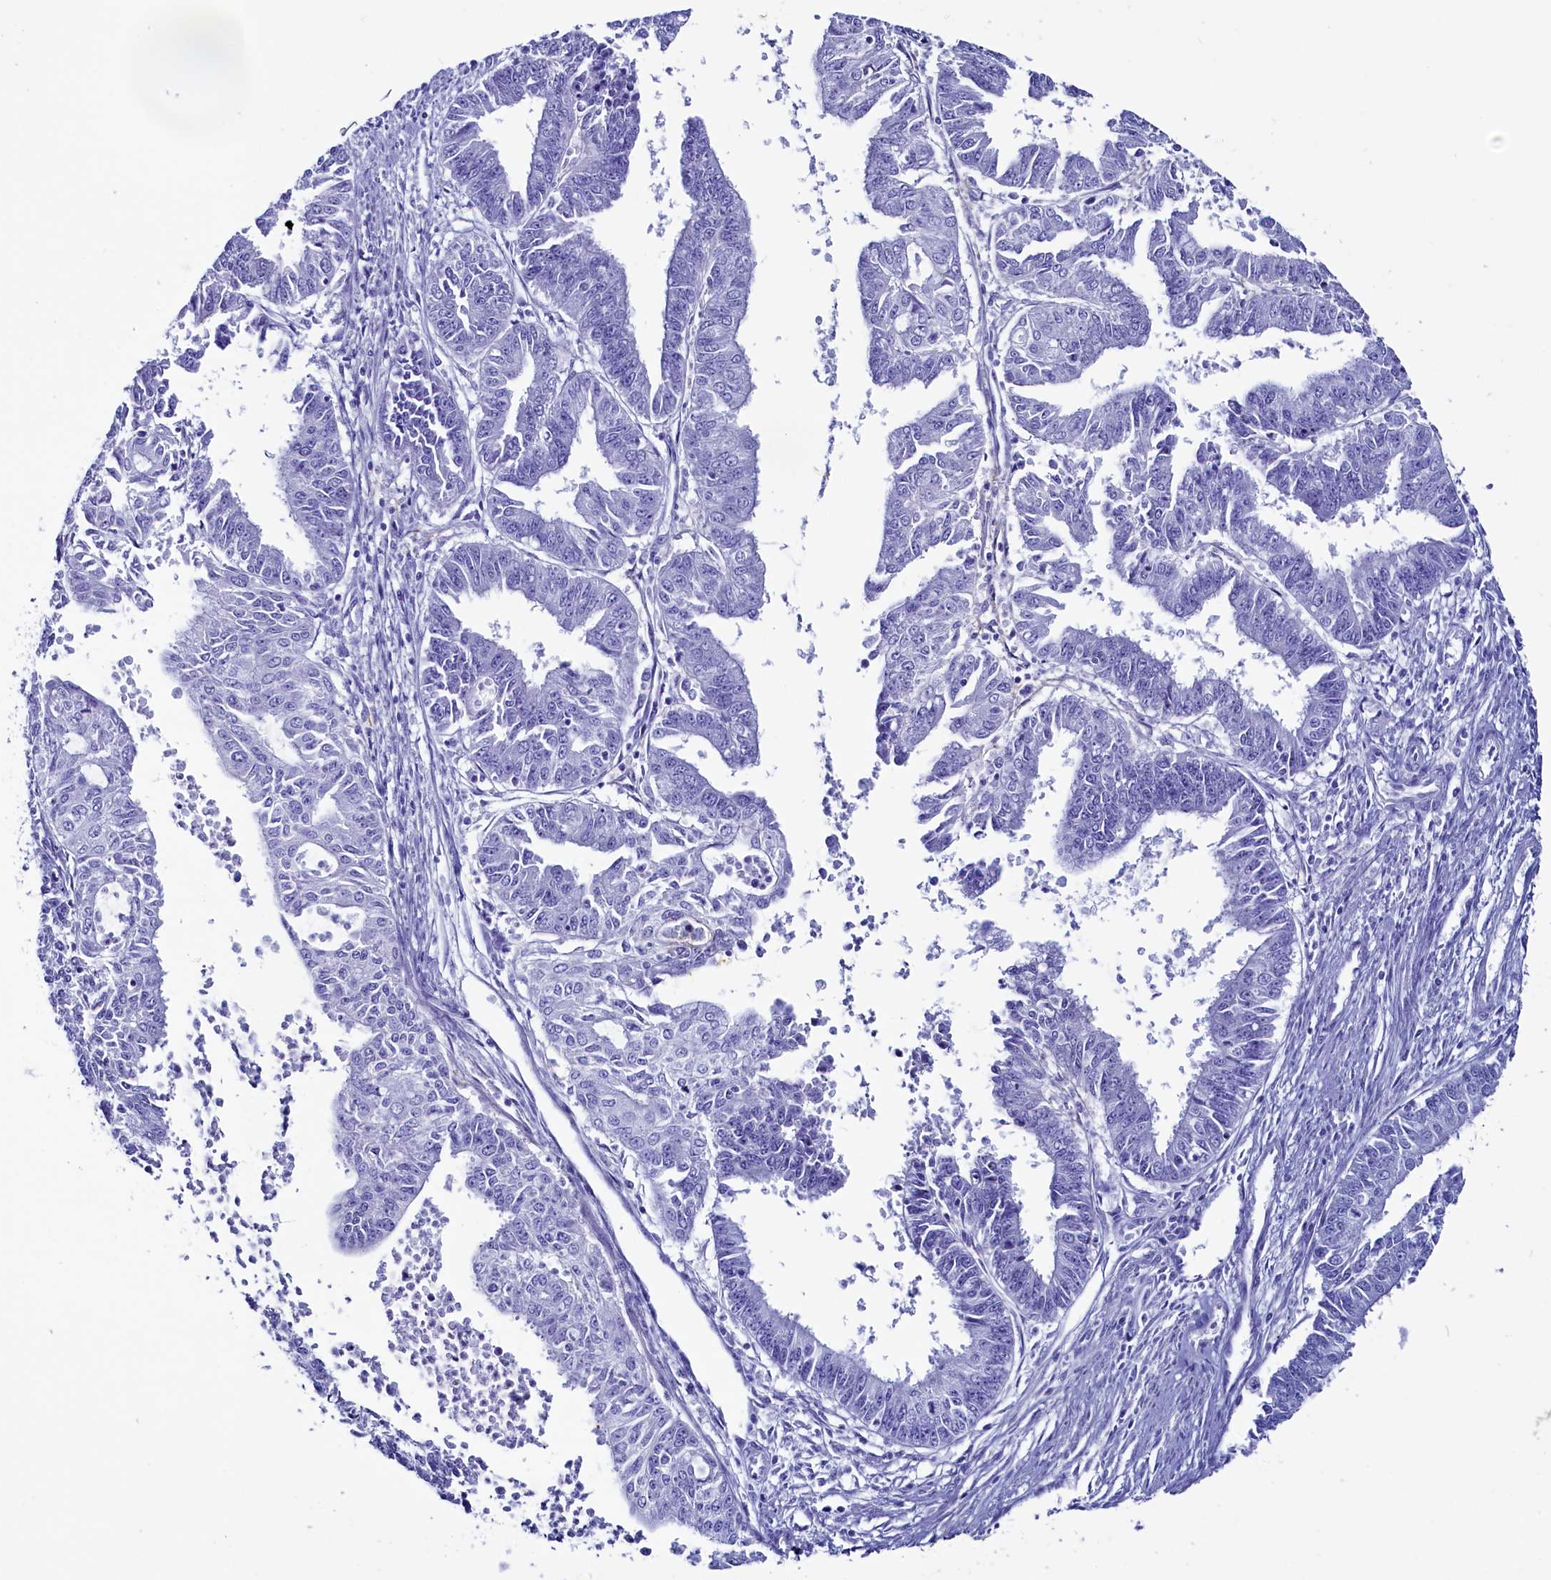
{"staining": {"intensity": "negative", "quantity": "none", "location": "none"}, "tissue": "endometrial cancer", "cell_type": "Tumor cells", "image_type": "cancer", "snomed": [{"axis": "morphology", "description": "Adenocarcinoma, NOS"}, {"axis": "topography", "description": "Endometrium"}], "caption": "This micrograph is of adenocarcinoma (endometrial) stained with immunohistochemistry to label a protein in brown with the nuclei are counter-stained blue. There is no staining in tumor cells.", "gene": "ANKRD29", "patient": {"sex": "female", "age": 73}}